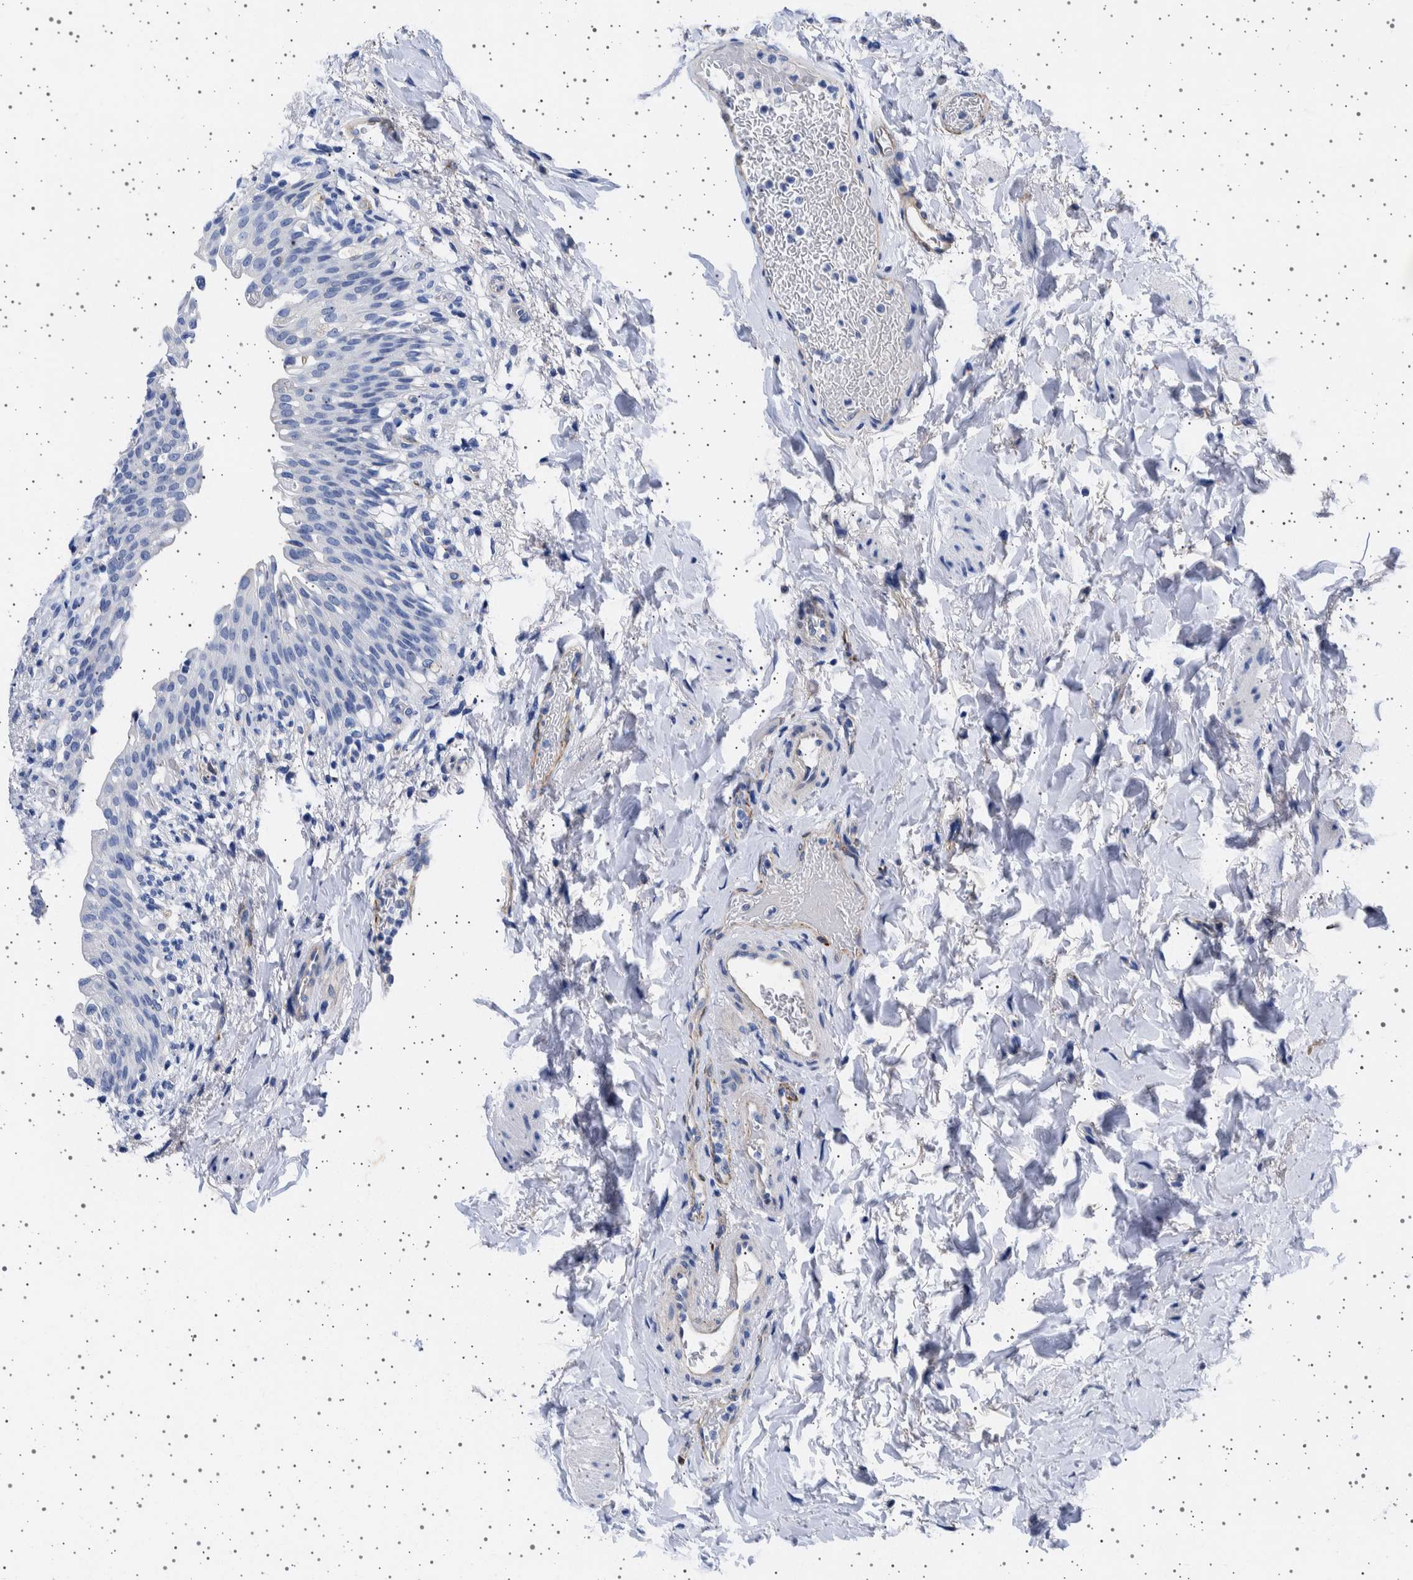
{"staining": {"intensity": "negative", "quantity": "none", "location": "none"}, "tissue": "urinary bladder", "cell_type": "Urothelial cells", "image_type": "normal", "snomed": [{"axis": "morphology", "description": "Normal tissue, NOS"}, {"axis": "topography", "description": "Urinary bladder"}], "caption": "High power microscopy histopathology image of an immunohistochemistry (IHC) micrograph of normal urinary bladder, revealing no significant positivity in urothelial cells. (DAB IHC visualized using brightfield microscopy, high magnification).", "gene": "SEPTIN4", "patient": {"sex": "female", "age": 60}}